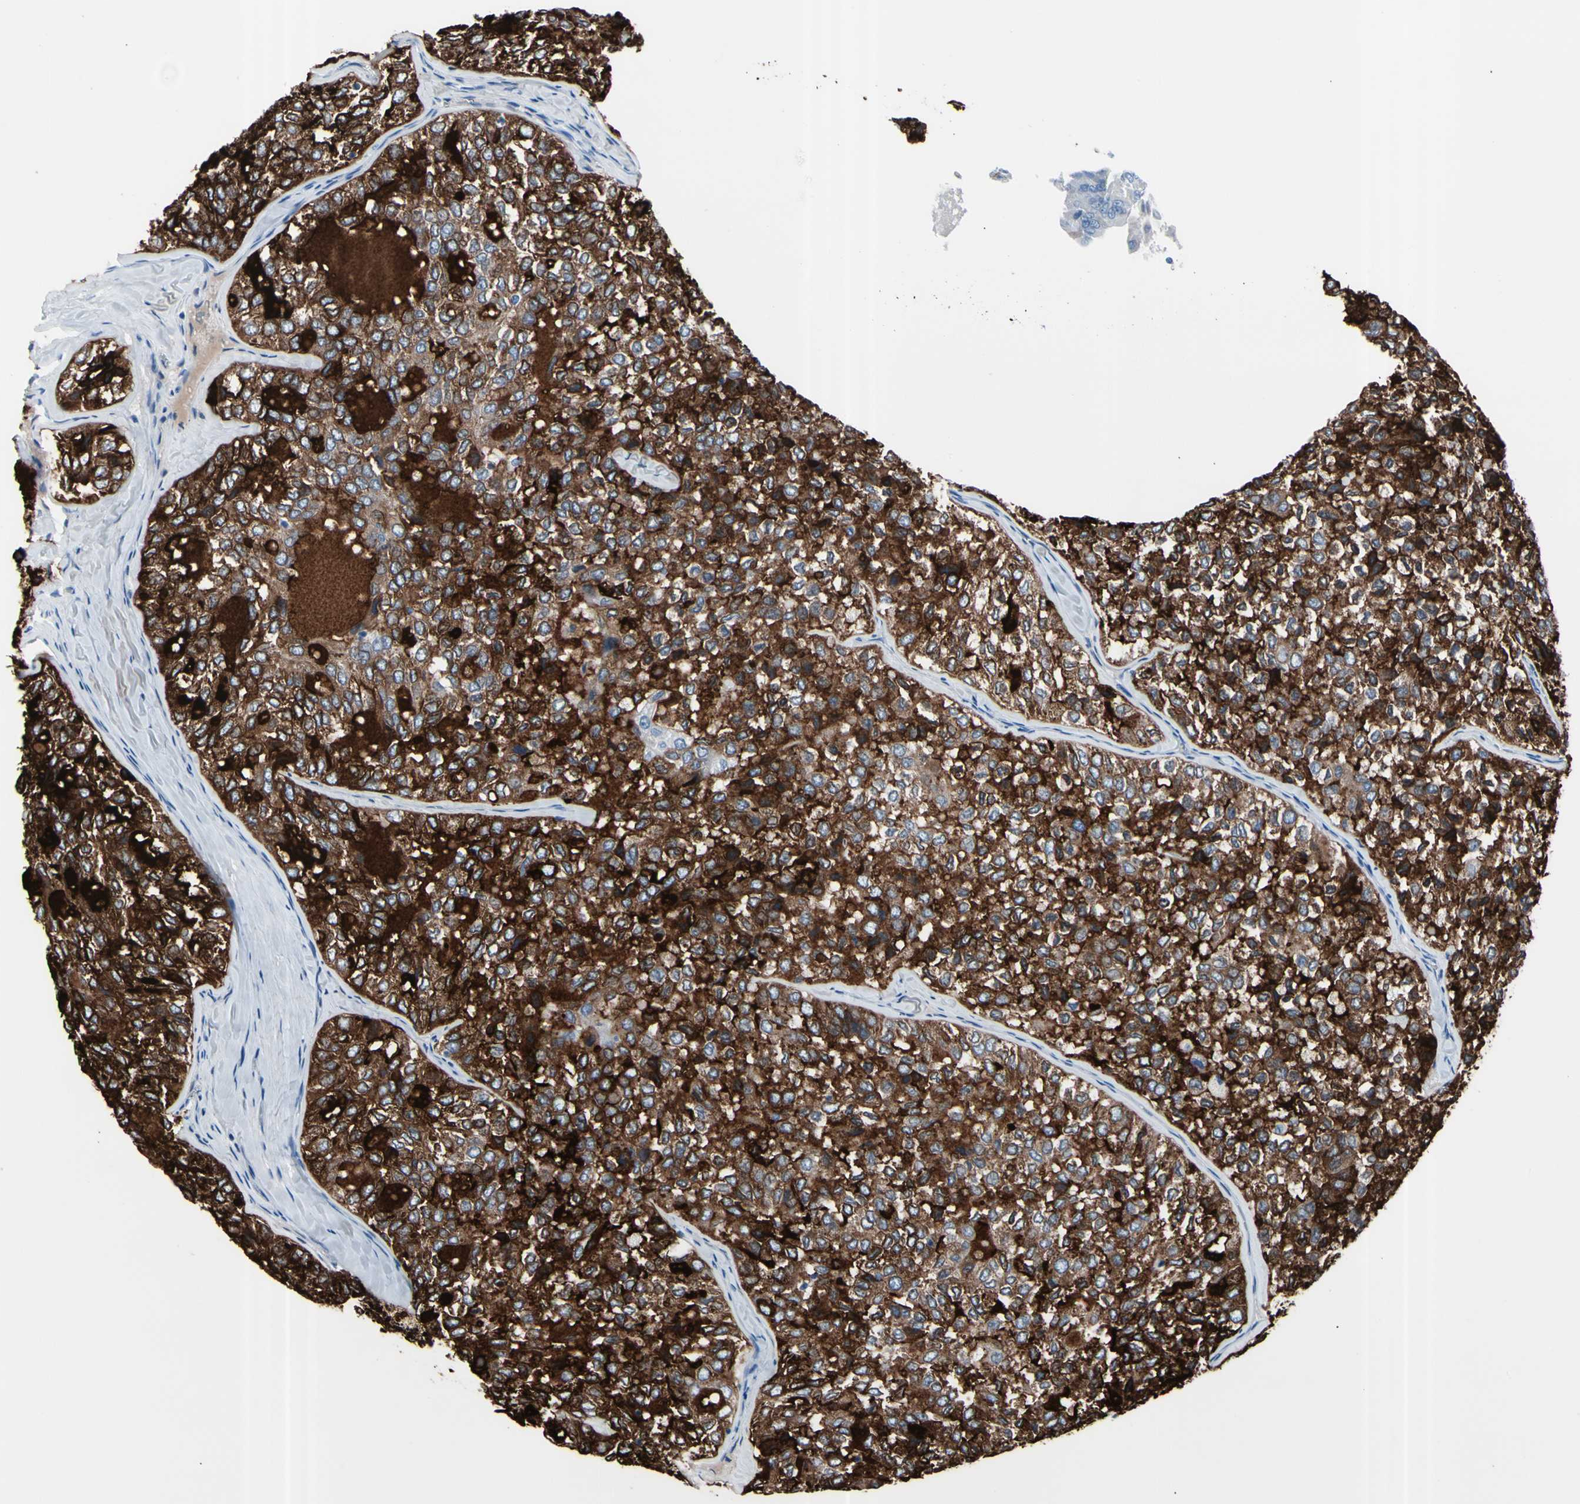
{"staining": {"intensity": "strong", "quantity": ">75%", "location": "cytoplasmic/membranous"}, "tissue": "thyroid cancer", "cell_type": "Tumor cells", "image_type": "cancer", "snomed": [{"axis": "morphology", "description": "Follicular adenoma carcinoma, NOS"}, {"axis": "topography", "description": "Thyroid gland"}], "caption": "A high amount of strong cytoplasmic/membranous positivity is identified in approximately >75% of tumor cells in follicular adenoma carcinoma (thyroid) tissue. The protein of interest is stained brown, and the nuclei are stained in blue (DAB (3,3'-diaminobenzidine) IHC with brightfield microscopy, high magnification).", "gene": "TPO", "patient": {"sex": "male", "age": 75}}